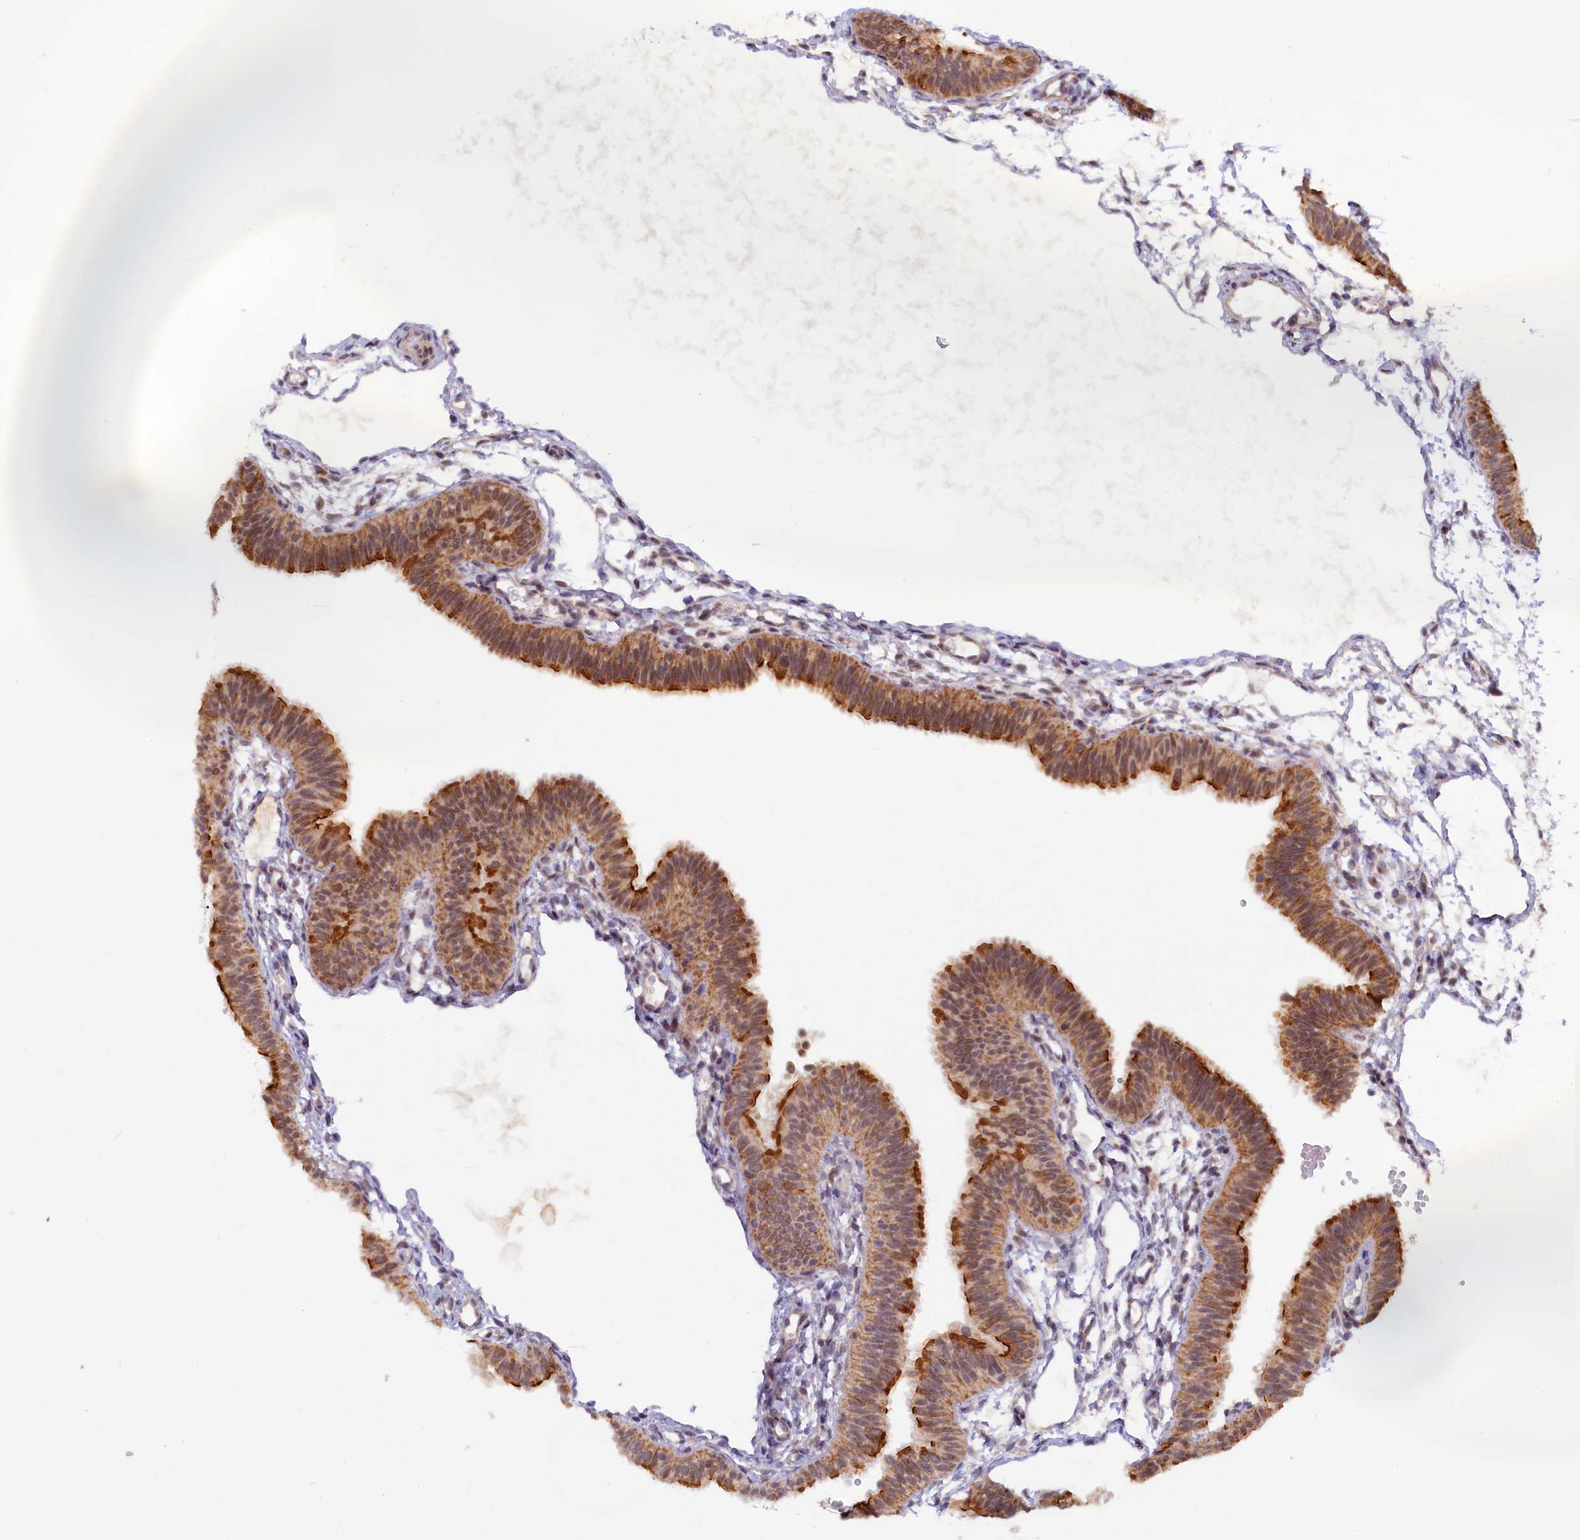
{"staining": {"intensity": "strong", "quantity": ">75%", "location": "cytoplasmic/membranous"}, "tissue": "fallopian tube", "cell_type": "Glandular cells", "image_type": "normal", "snomed": [{"axis": "morphology", "description": "Normal tissue, NOS"}, {"axis": "topography", "description": "Fallopian tube"}], "caption": "IHC staining of normal fallopian tube, which shows high levels of strong cytoplasmic/membranous expression in about >75% of glandular cells indicating strong cytoplasmic/membranous protein positivity. The staining was performed using DAB (3,3'-diaminobenzidine) (brown) for protein detection and nuclei were counterstained in hematoxylin (blue).", "gene": "DUS3L", "patient": {"sex": "female", "age": 35}}